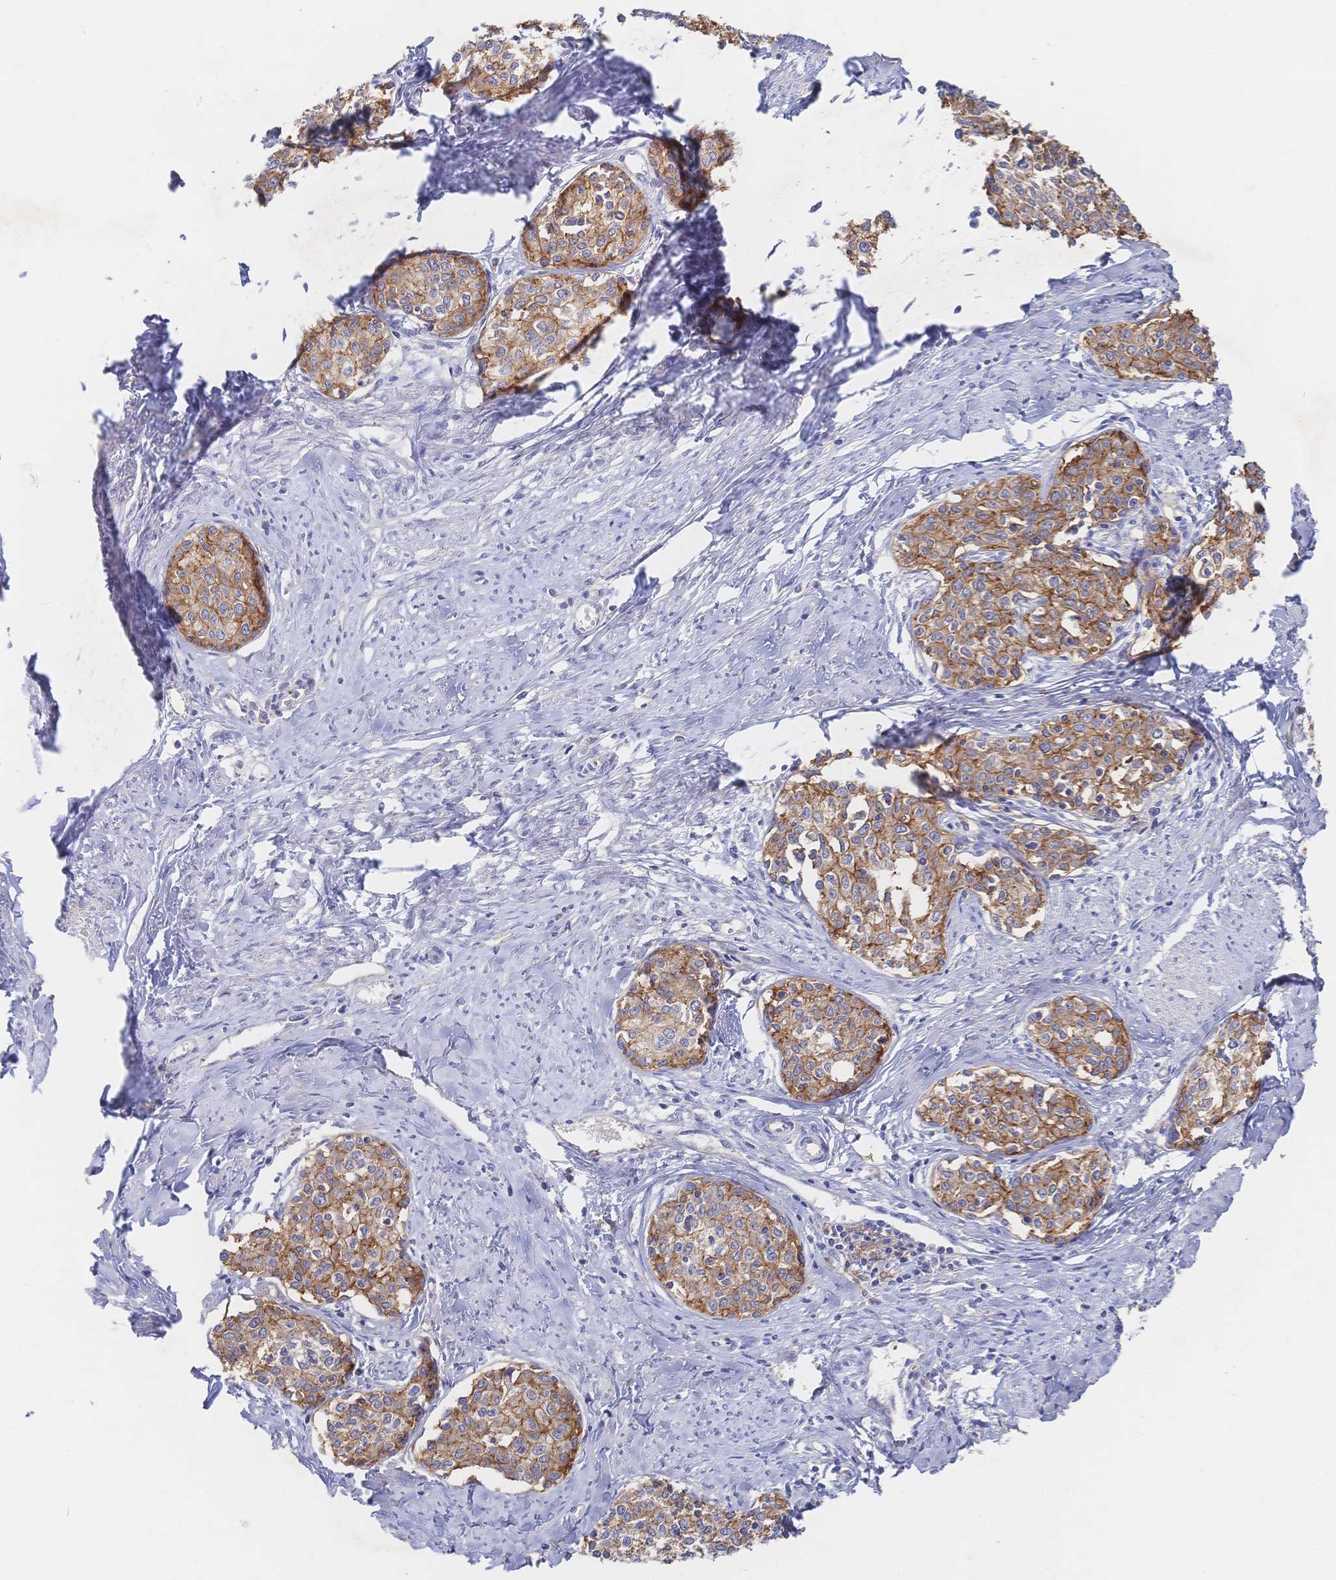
{"staining": {"intensity": "moderate", "quantity": ">75%", "location": "cytoplasmic/membranous"}, "tissue": "cervical cancer", "cell_type": "Tumor cells", "image_type": "cancer", "snomed": [{"axis": "morphology", "description": "Squamous cell carcinoma, NOS"}, {"axis": "morphology", "description": "Adenocarcinoma, NOS"}, {"axis": "topography", "description": "Cervix"}], "caption": "Tumor cells exhibit medium levels of moderate cytoplasmic/membranous staining in about >75% of cells in human cervical adenocarcinoma.", "gene": "F11R", "patient": {"sex": "female", "age": 52}}